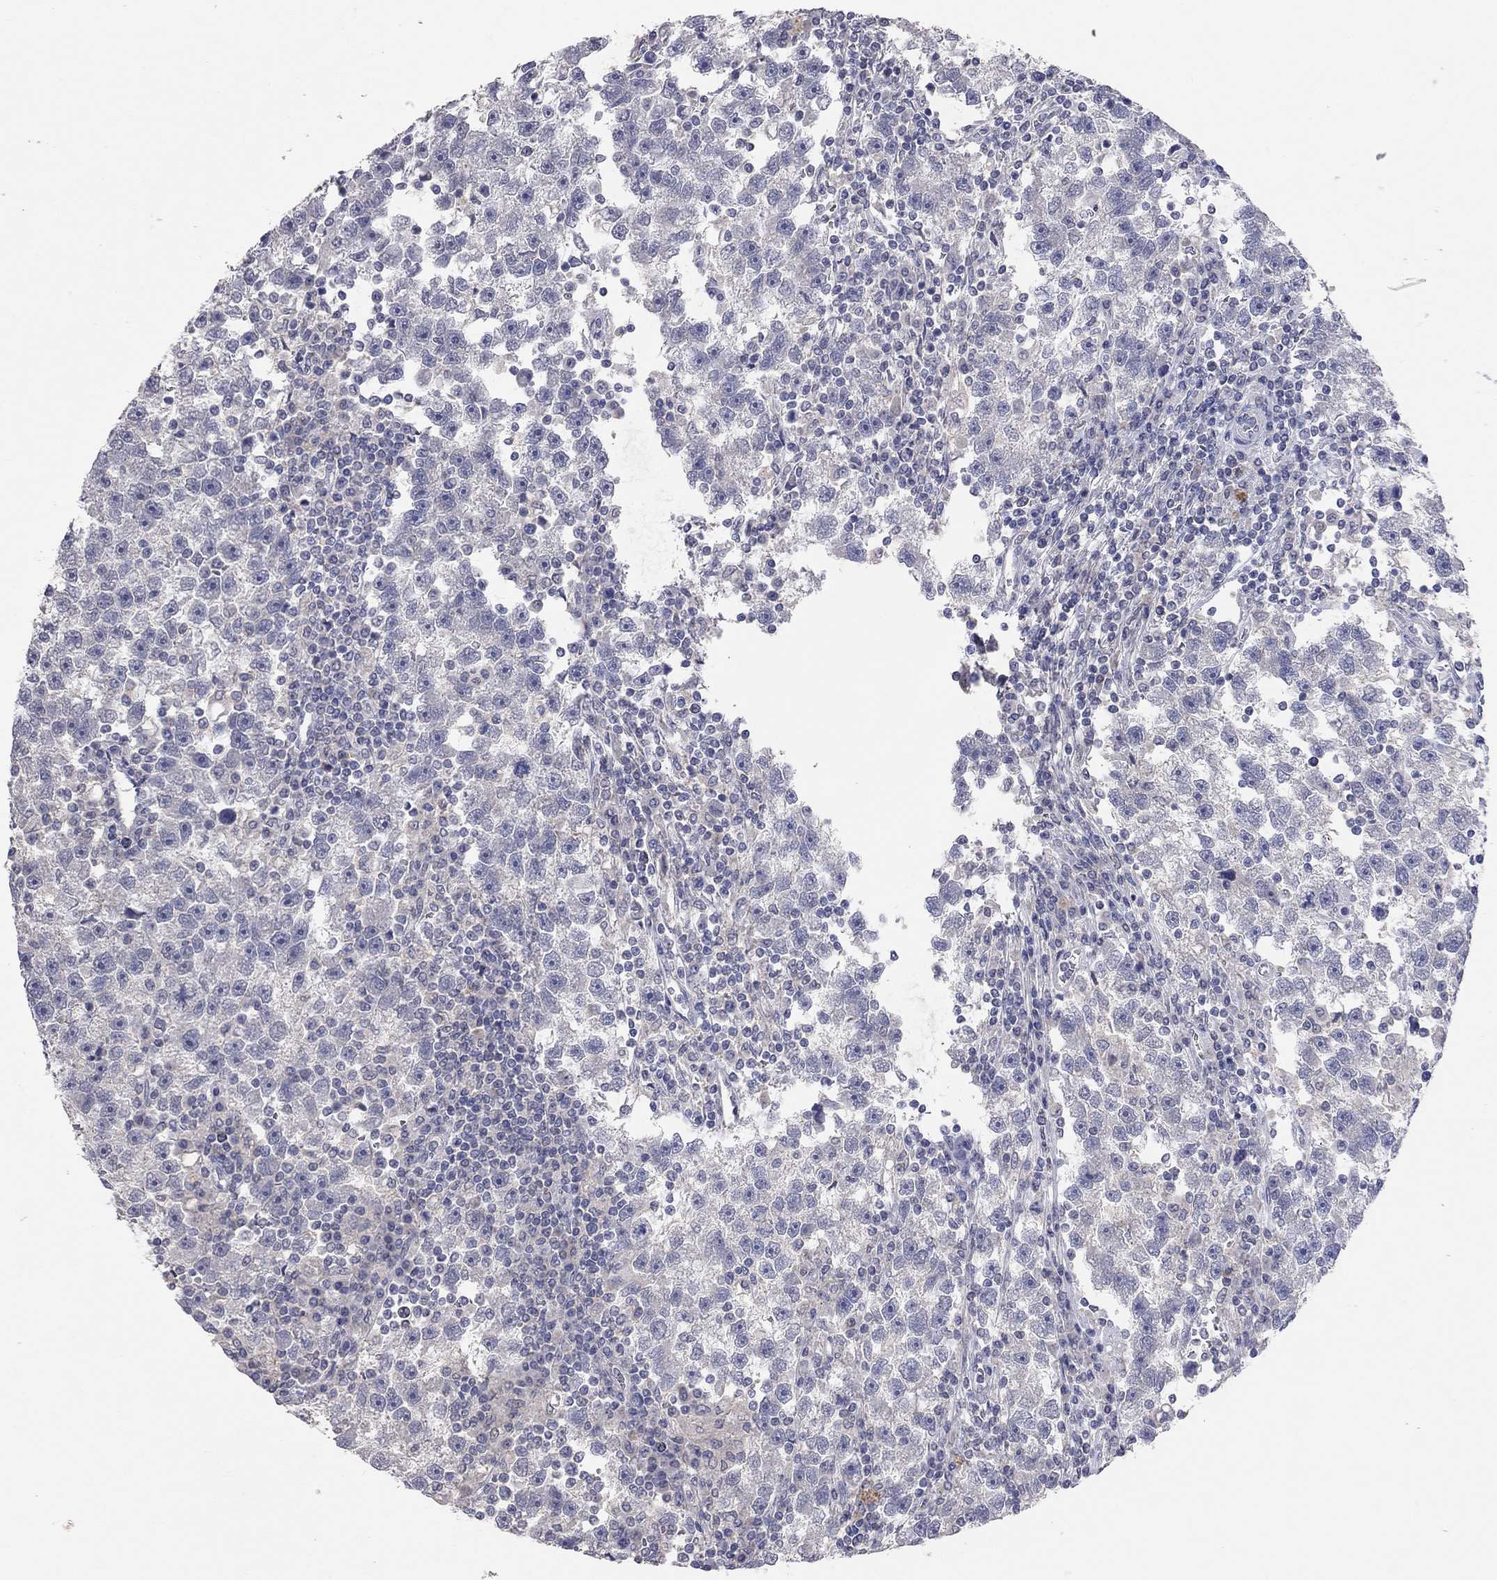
{"staining": {"intensity": "negative", "quantity": "none", "location": "none"}, "tissue": "testis cancer", "cell_type": "Tumor cells", "image_type": "cancer", "snomed": [{"axis": "morphology", "description": "Seminoma, NOS"}, {"axis": "topography", "description": "Testis"}], "caption": "Immunohistochemistry image of human seminoma (testis) stained for a protein (brown), which demonstrates no positivity in tumor cells.", "gene": "MMP13", "patient": {"sex": "male", "age": 47}}